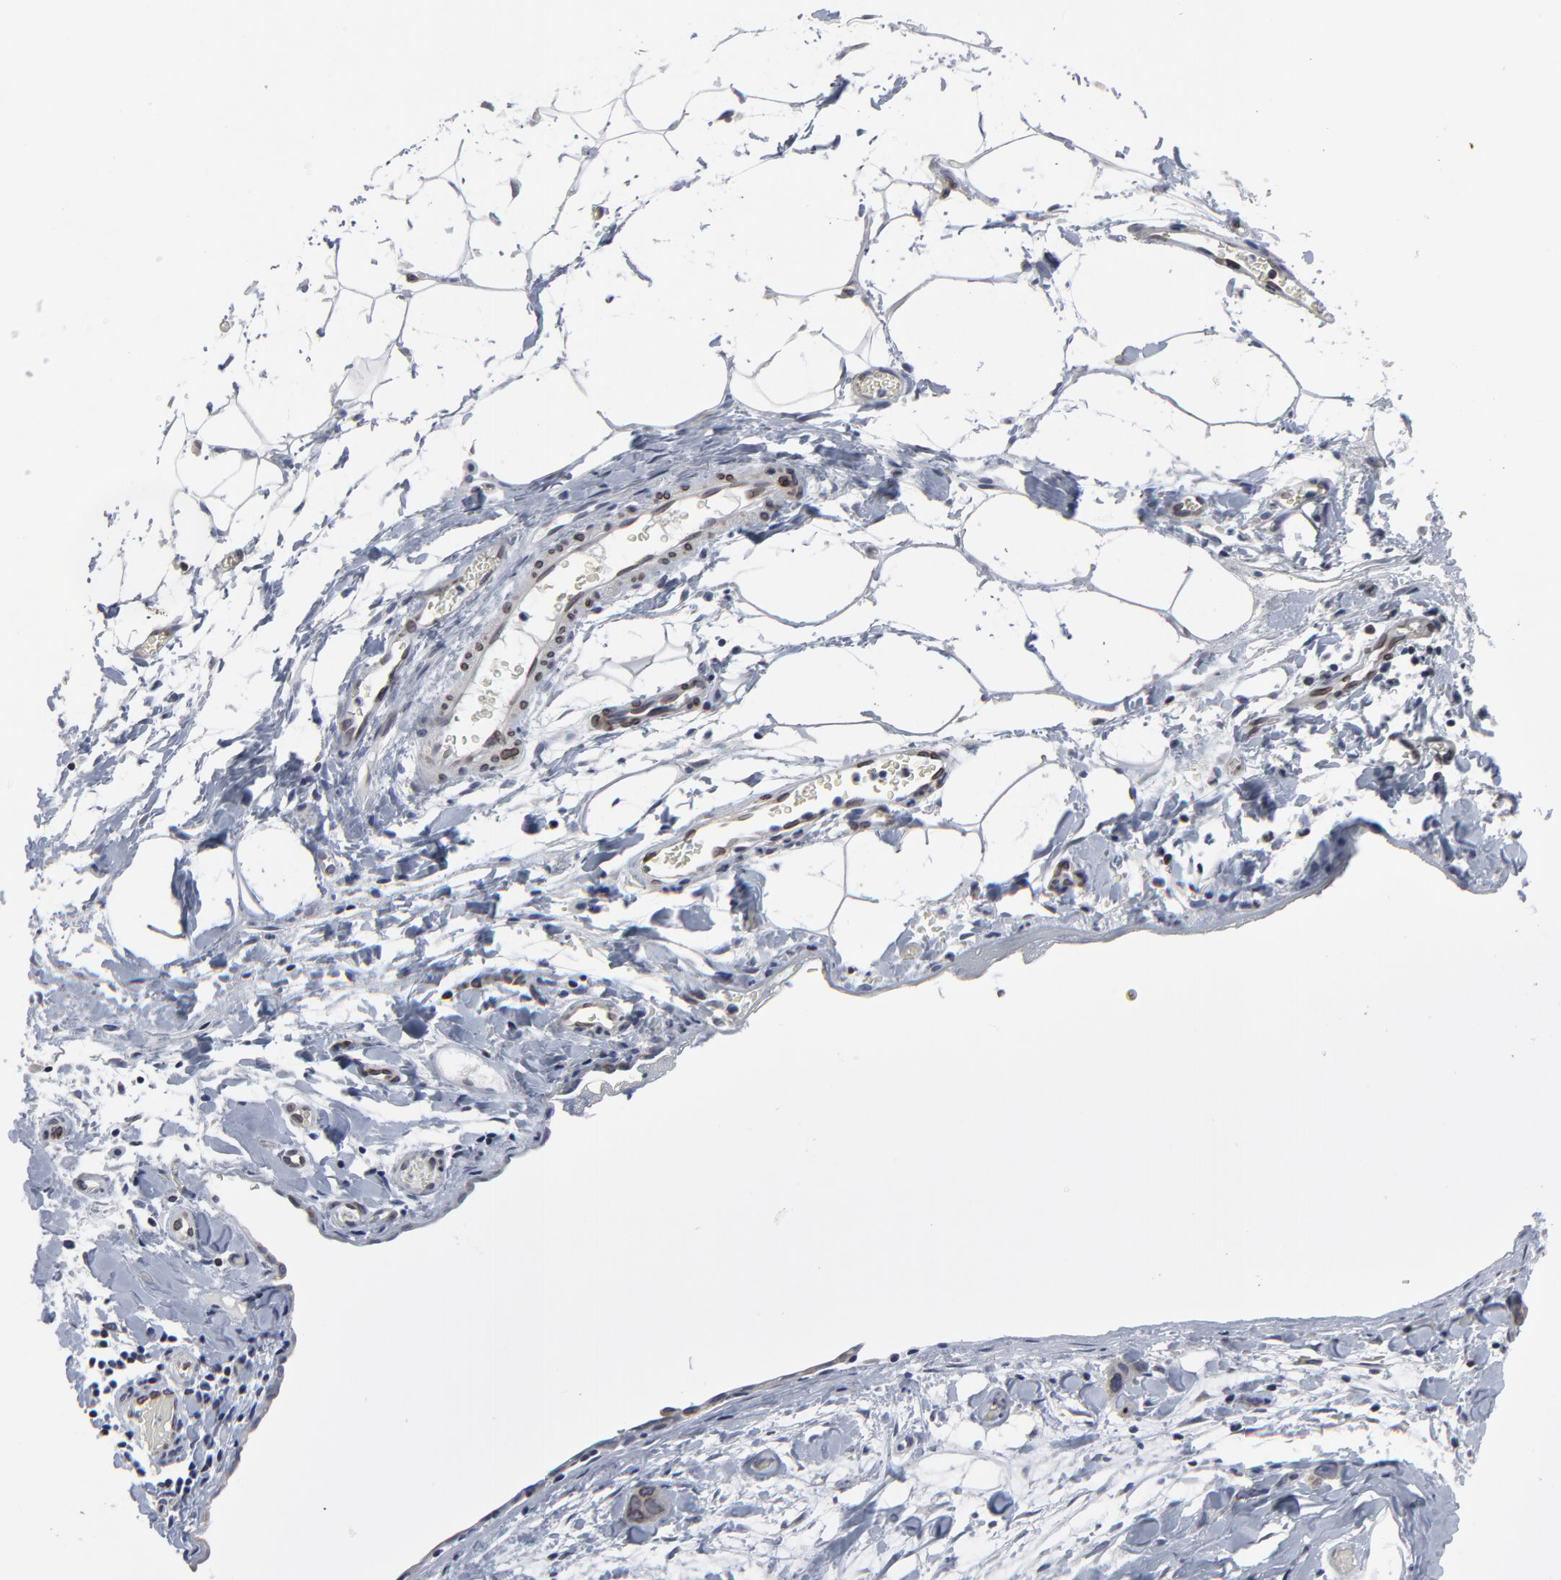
{"staining": {"intensity": "moderate", "quantity": ">75%", "location": "cytoplasmic/membranous,nuclear"}, "tissue": "stomach cancer", "cell_type": "Tumor cells", "image_type": "cancer", "snomed": [{"axis": "morphology", "description": "Adenocarcinoma, NOS"}, {"axis": "topography", "description": "Stomach, upper"}], "caption": "The immunohistochemical stain labels moderate cytoplasmic/membranous and nuclear positivity in tumor cells of adenocarcinoma (stomach) tissue.", "gene": "SYNE2", "patient": {"sex": "male", "age": 47}}